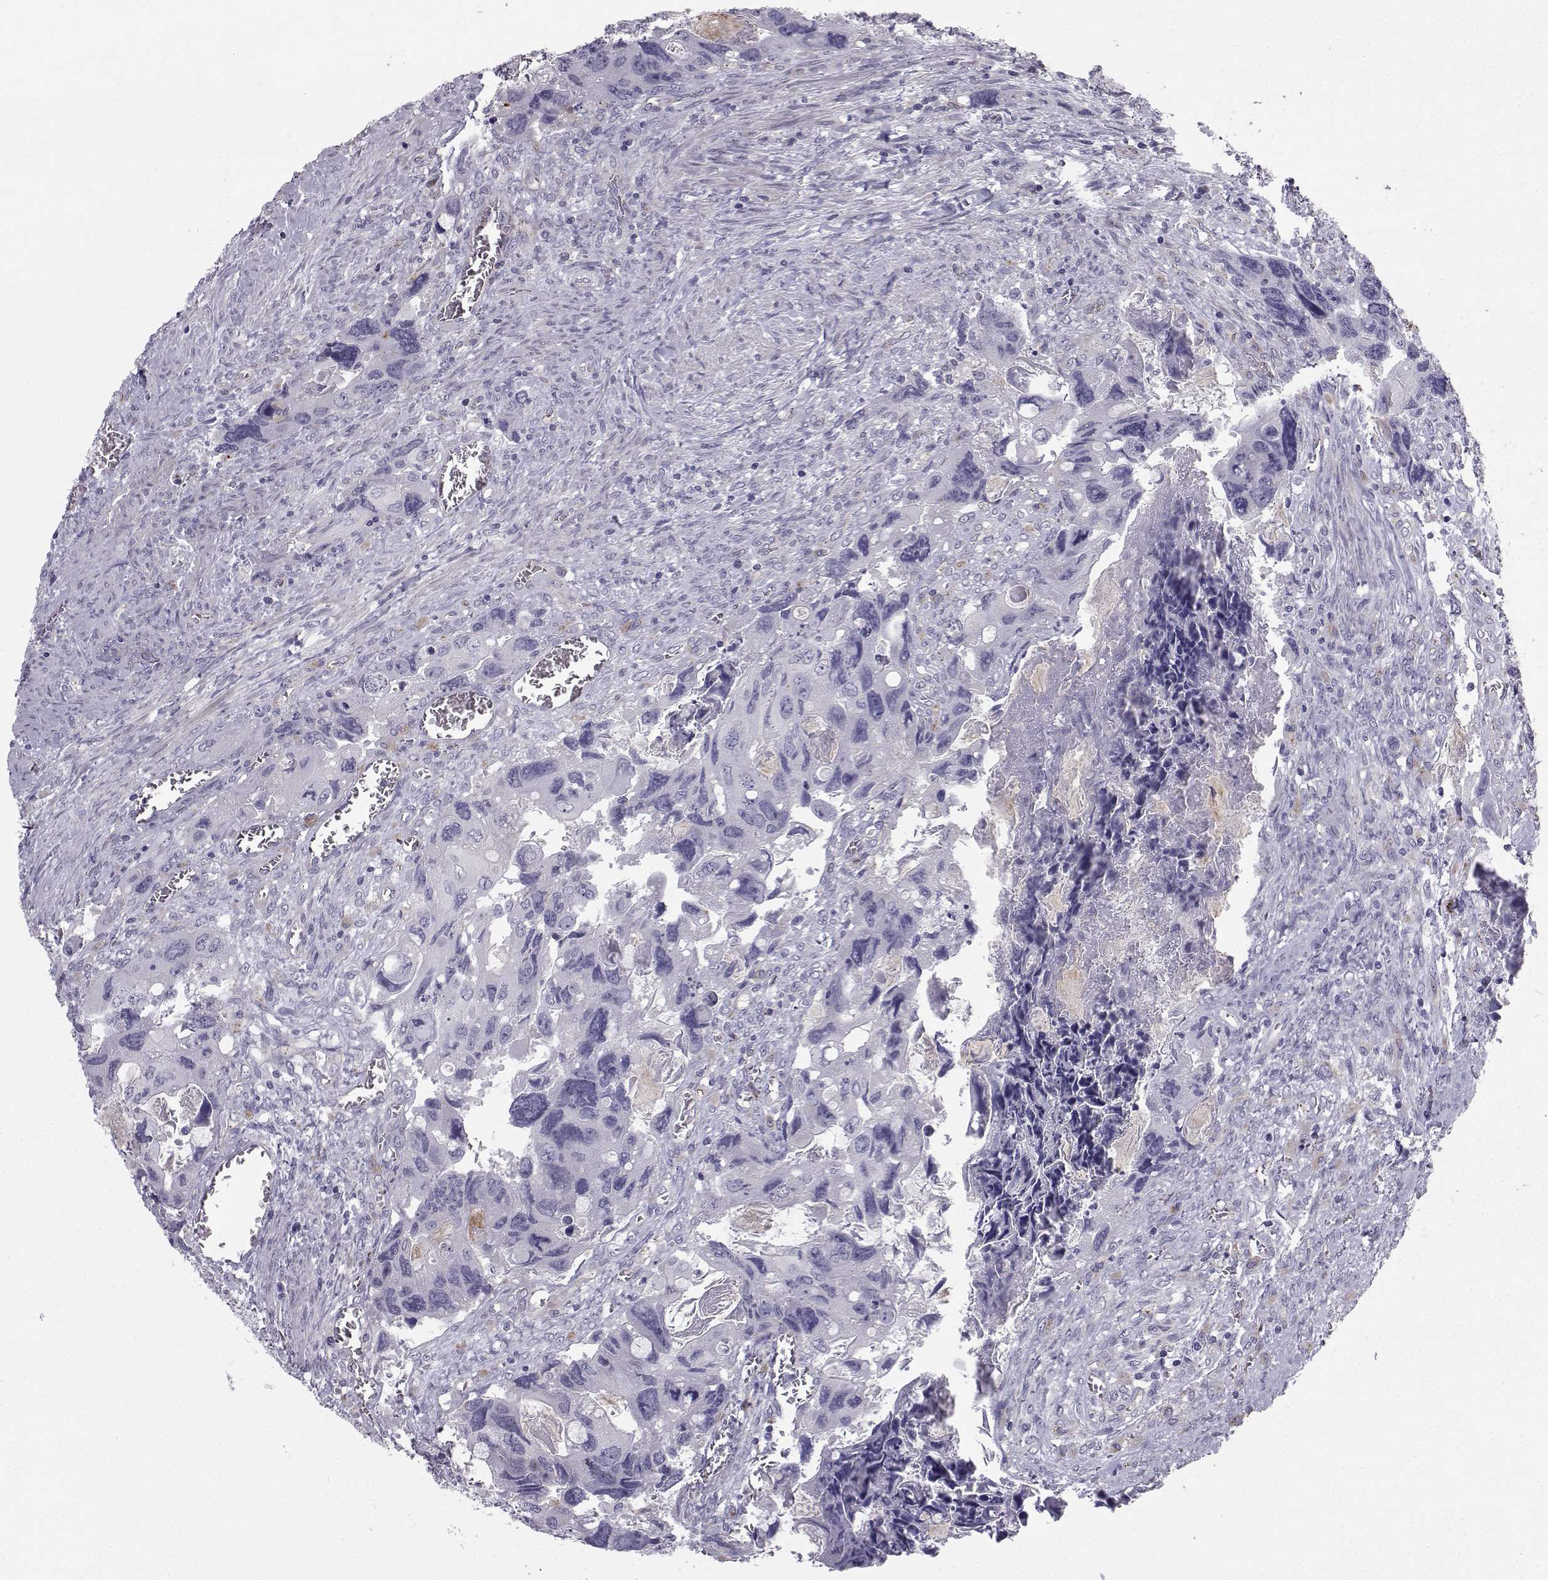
{"staining": {"intensity": "negative", "quantity": "none", "location": "none"}, "tissue": "colorectal cancer", "cell_type": "Tumor cells", "image_type": "cancer", "snomed": [{"axis": "morphology", "description": "Adenocarcinoma, NOS"}, {"axis": "topography", "description": "Rectum"}], "caption": "A micrograph of human colorectal cancer is negative for staining in tumor cells.", "gene": "CALCR", "patient": {"sex": "male", "age": 62}}